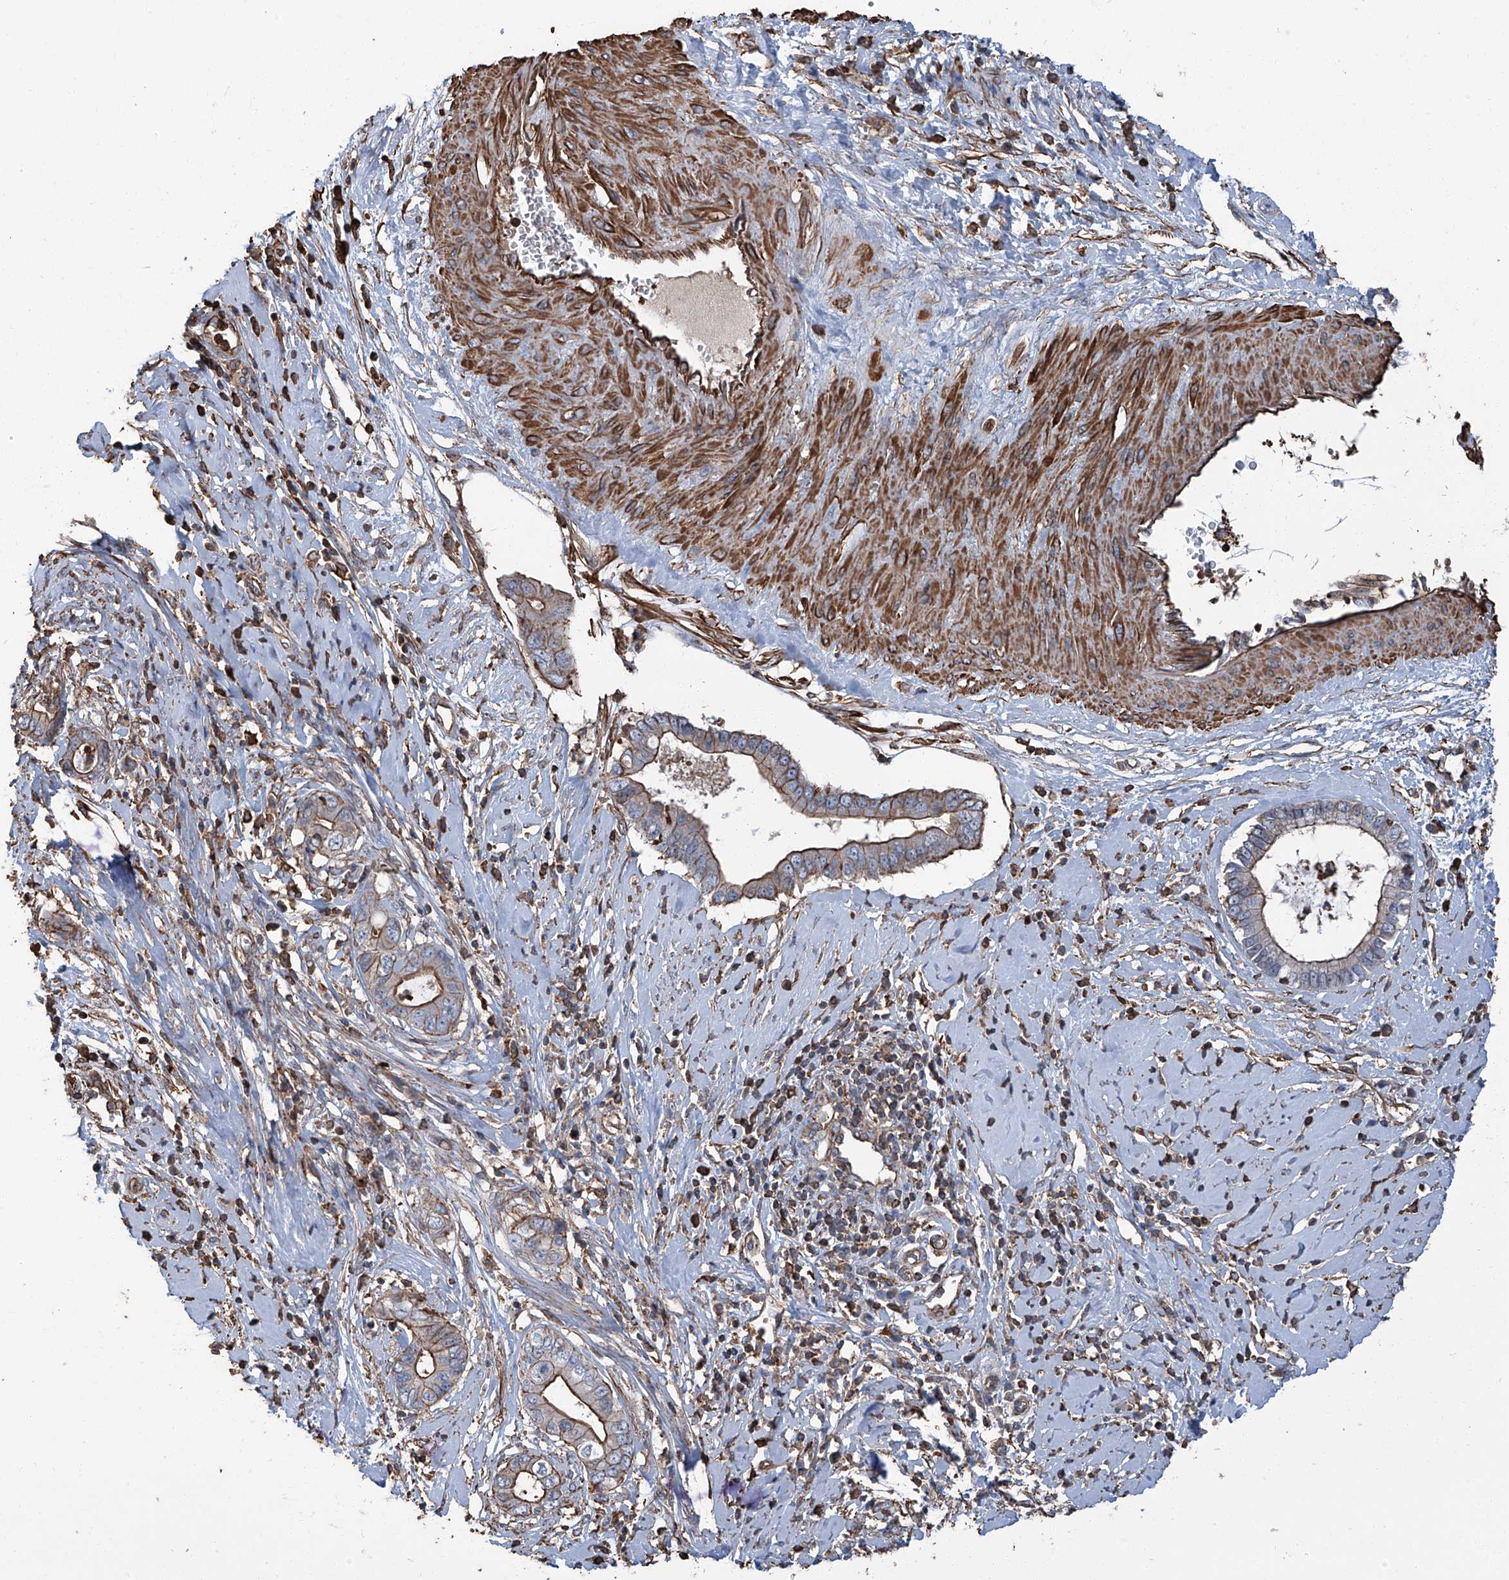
{"staining": {"intensity": "moderate", "quantity": "25%-75%", "location": "cytoplasmic/membranous"}, "tissue": "cervical cancer", "cell_type": "Tumor cells", "image_type": "cancer", "snomed": [{"axis": "morphology", "description": "Adenocarcinoma, NOS"}, {"axis": "topography", "description": "Cervix"}], "caption": "IHC micrograph of cervical cancer stained for a protein (brown), which demonstrates medium levels of moderate cytoplasmic/membranous positivity in about 25%-75% of tumor cells.", "gene": "PIEZO2", "patient": {"sex": "female", "age": 44}}